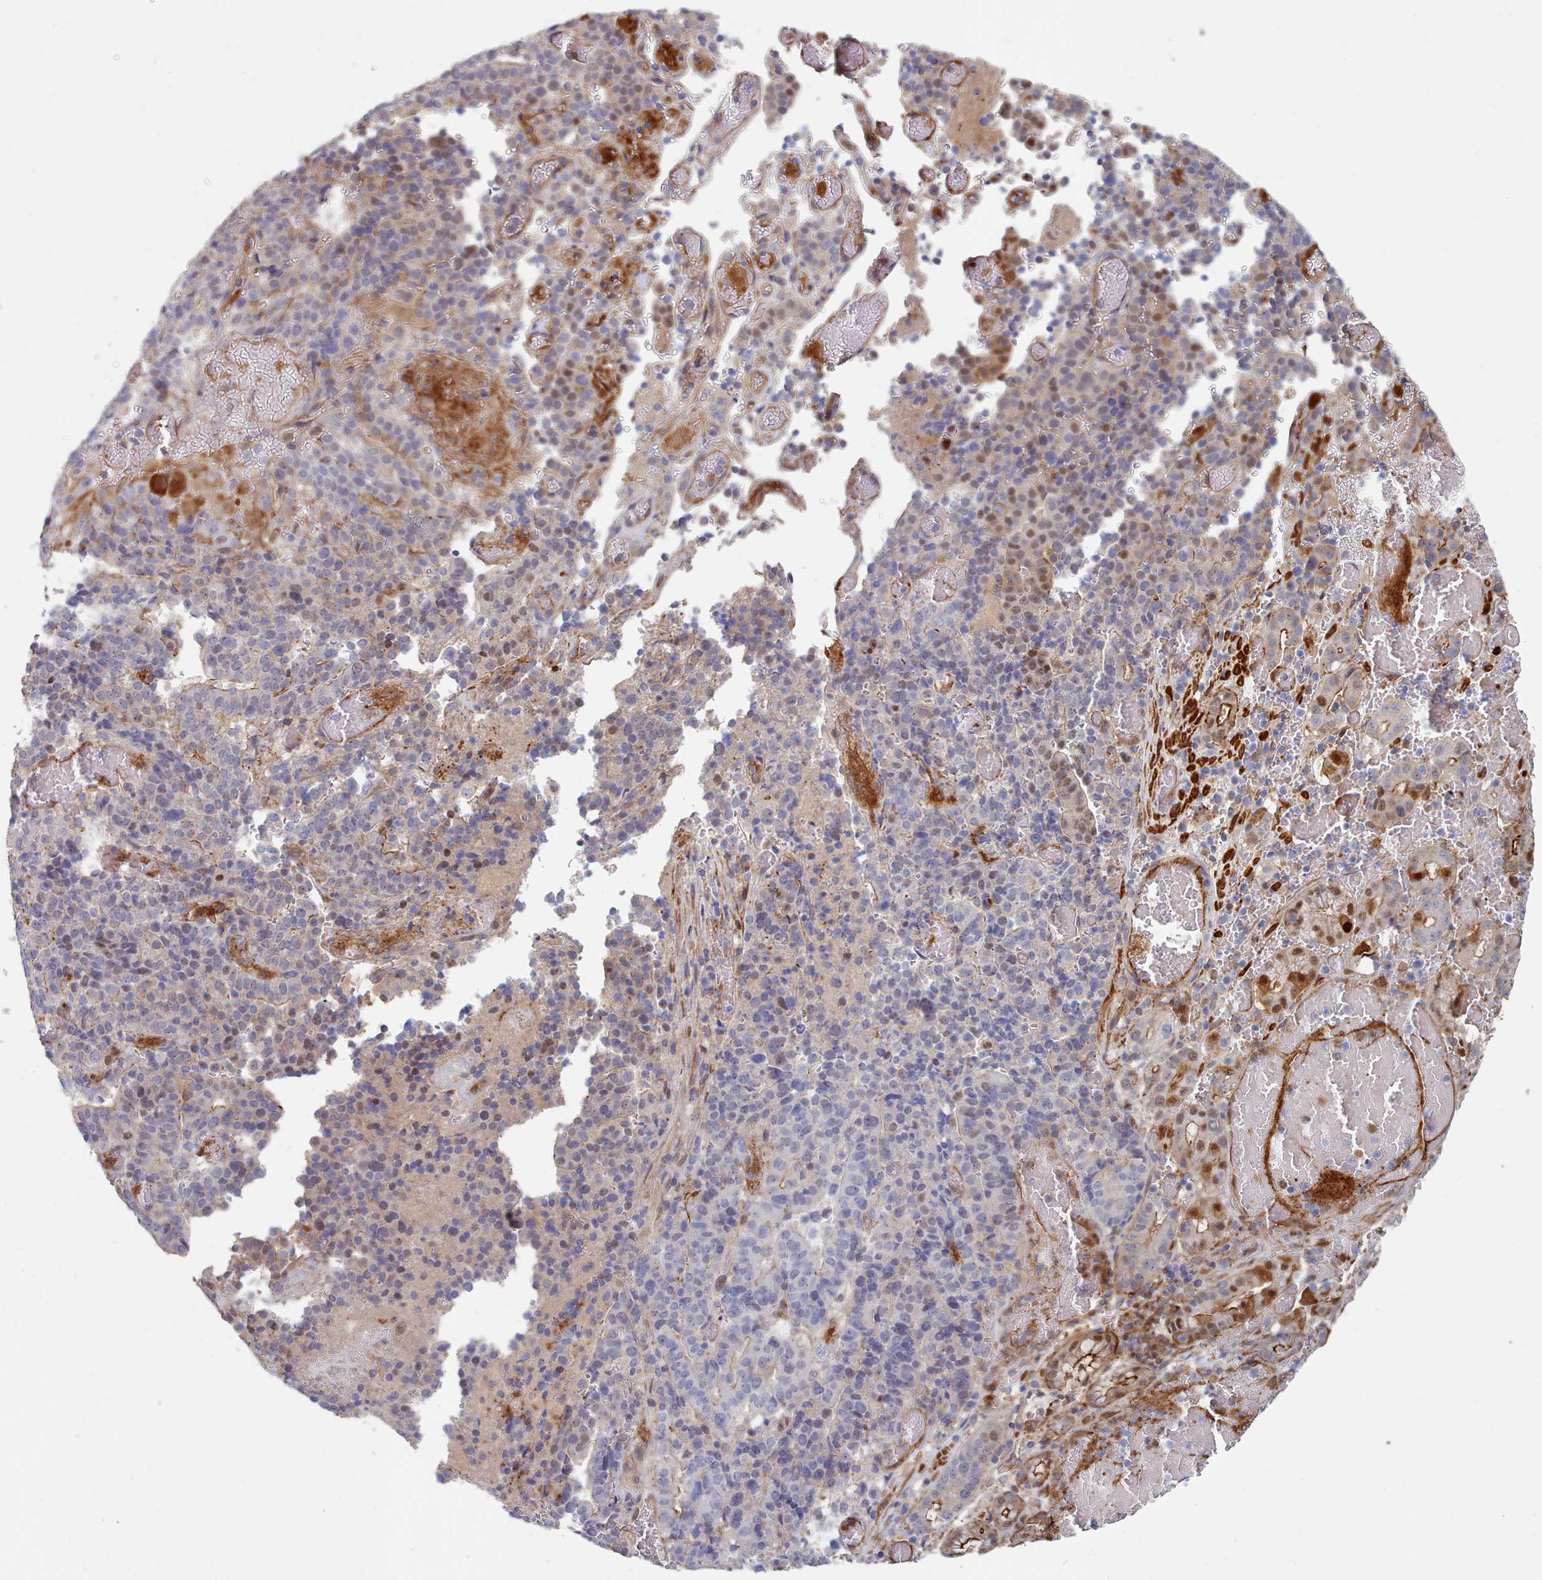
{"staining": {"intensity": "moderate", "quantity": "<25%", "location": "nuclear"}, "tissue": "stomach cancer", "cell_type": "Tumor cells", "image_type": "cancer", "snomed": [{"axis": "morphology", "description": "Adenocarcinoma, NOS"}, {"axis": "topography", "description": "Stomach"}], "caption": "Protein analysis of adenocarcinoma (stomach) tissue demonstrates moderate nuclear expression in approximately <25% of tumor cells.", "gene": "G6PC1", "patient": {"sex": "male", "age": 48}}